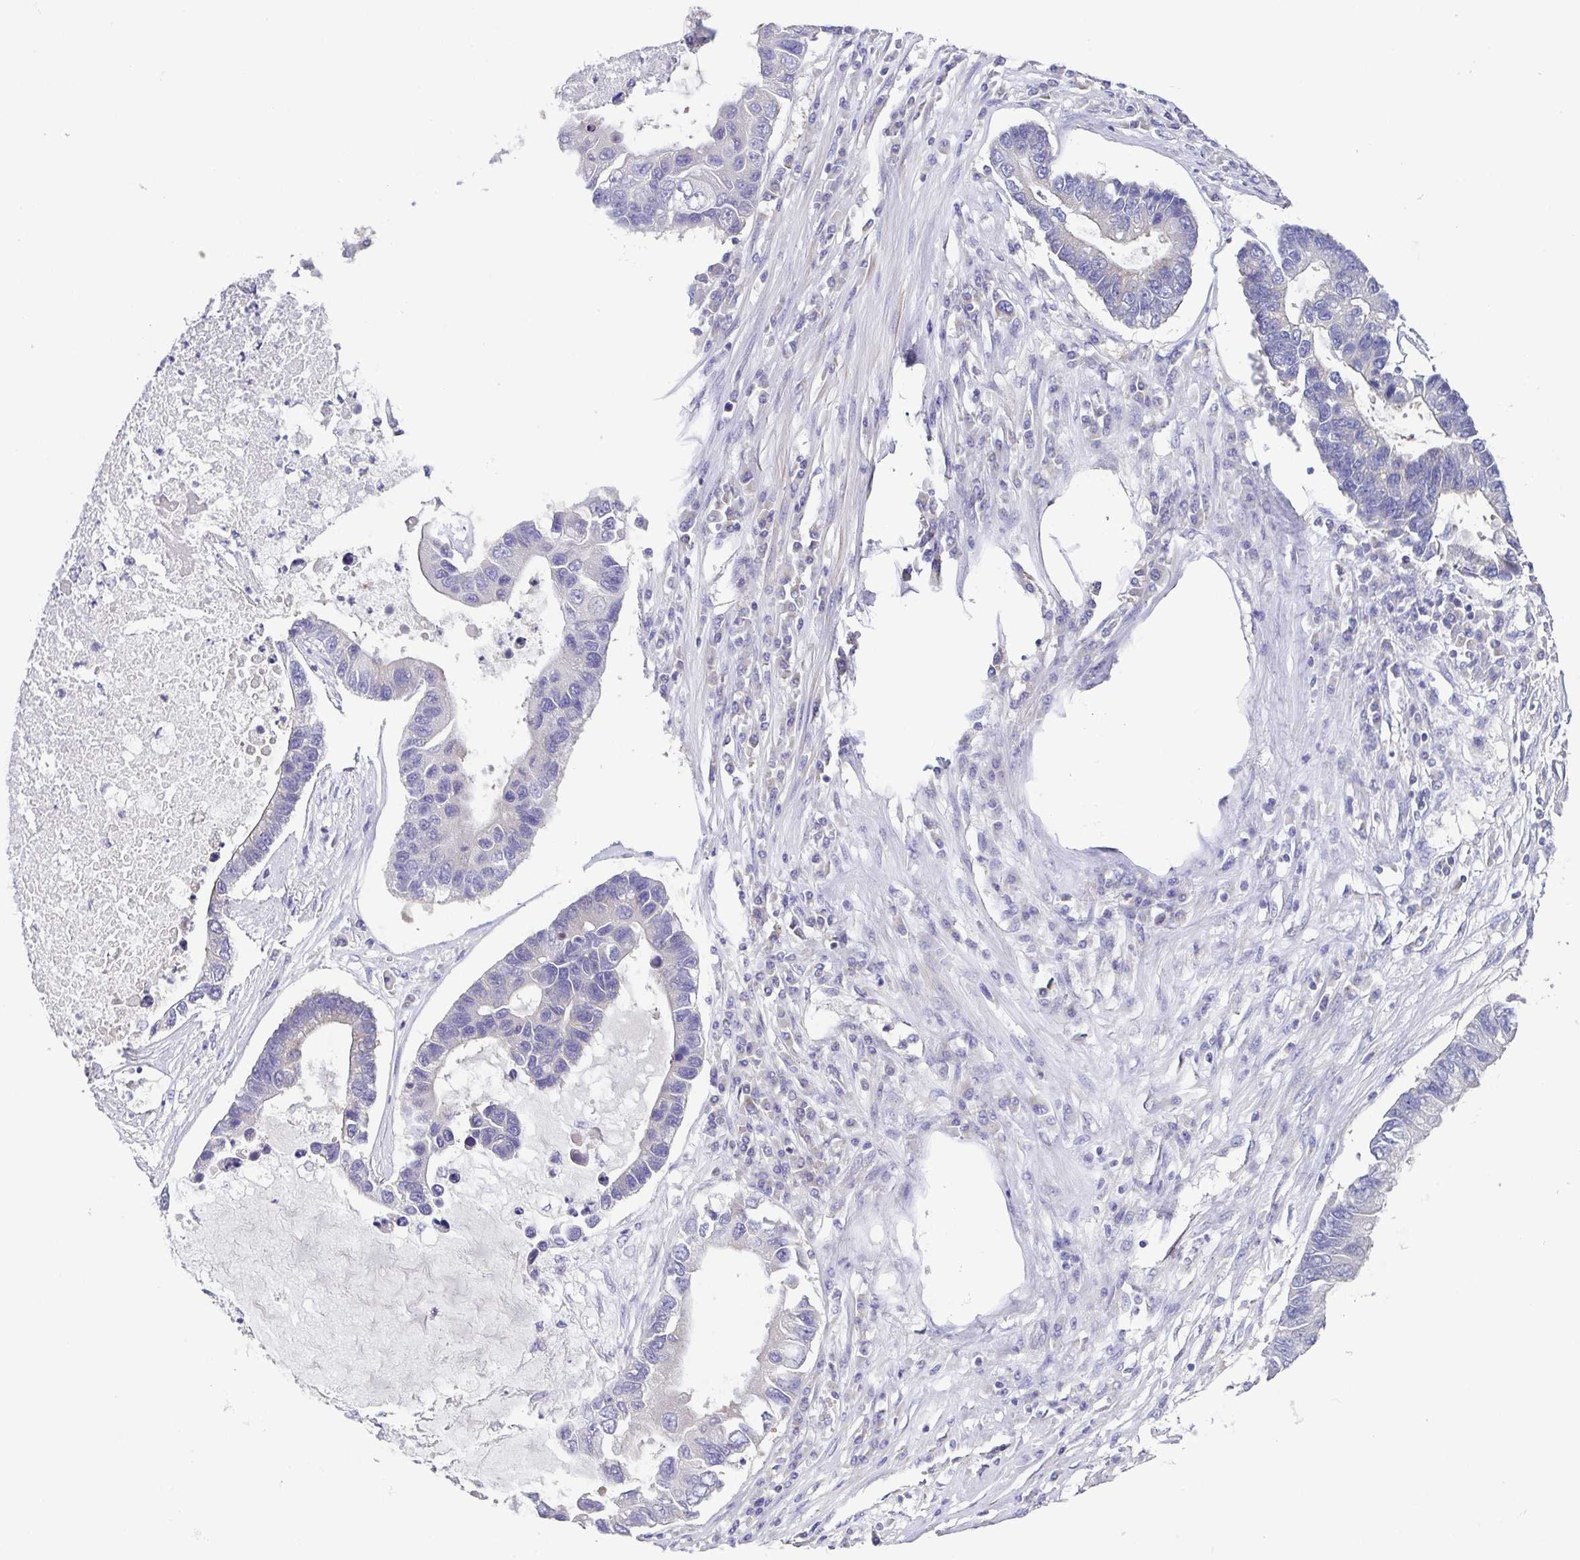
{"staining": {"intensity": "negative", "quantity": "none", "location": "none"}, "tissue": "lung cancer", "cell_type": "Tumor cells", "image_type": "cancer", "snomed": [{"axis": "morphology", "description": "Adenocarcinoma, NOS"}, {"axis": "topography", "description": "Bronchus"}, {"axis": "topography", "description": "Lung"}], "caption": "High magnification brightfield microscopy of lung cancer stained with DAB (brown) and counterstained with hematoxylin (blue): tumor cells show no significant staining.", "gene": "CFAP97D1", "patient": {"sex": "female", "age": 51}}